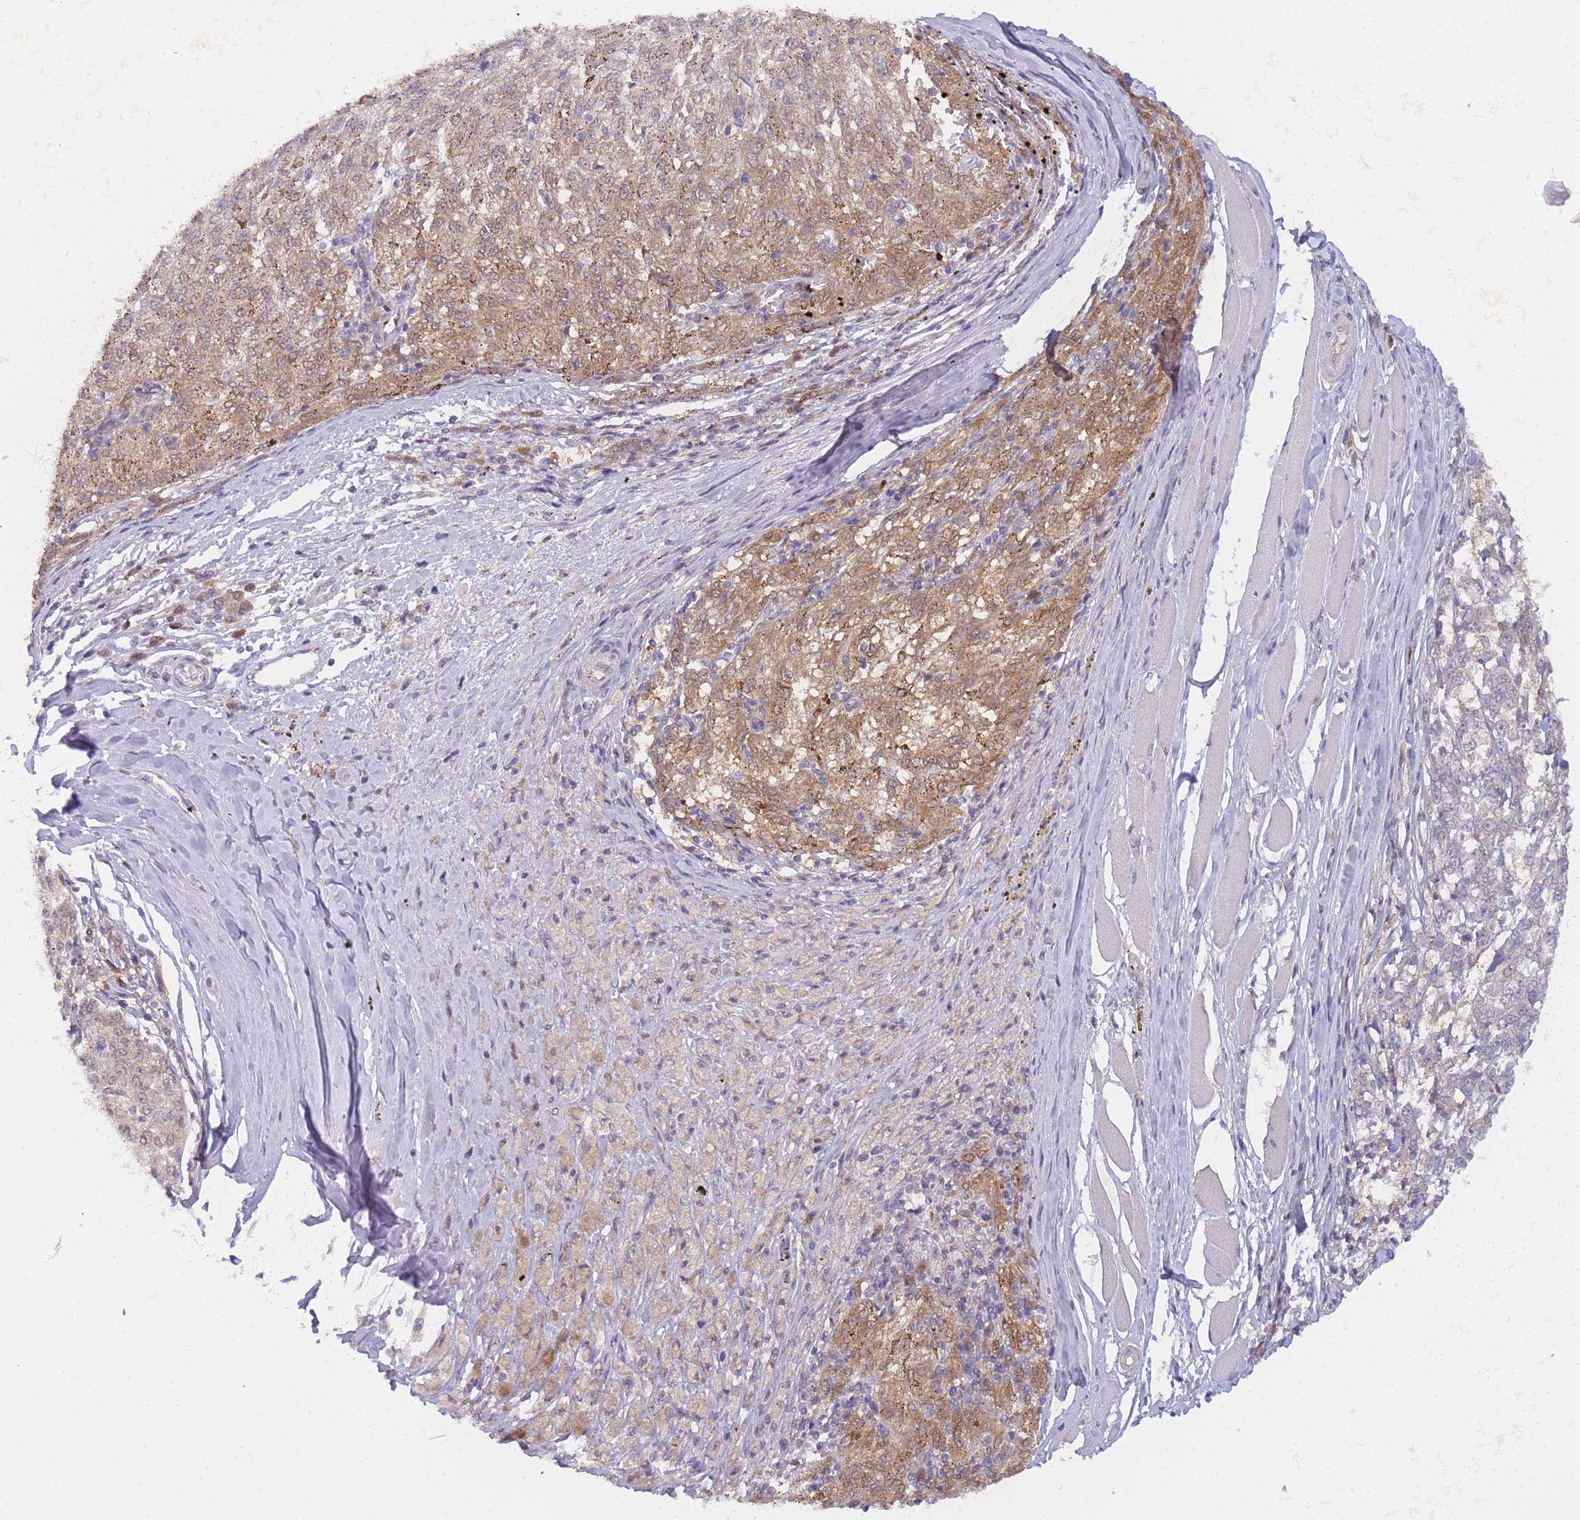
{"staining": {"intensity": "moderate", "quantity": "25%-75%", "location": "cytoplasmic/membranous"}, "tissue": "melanoma", "cell_type": "Tumor cells", "image_type": "cancer", "snomed": [{"axis": "morphology", "description": "Malignant melanoma, NOS"}, {"axis": "topography", "description": "Skin"}], "caption": "Malignant melanoma tissue displays moderate cytoplasmic/membranous staining in about 25%-75% of tumor cells", "gene": "MRI1", "patient": {"sex": "female", "age": 72}}